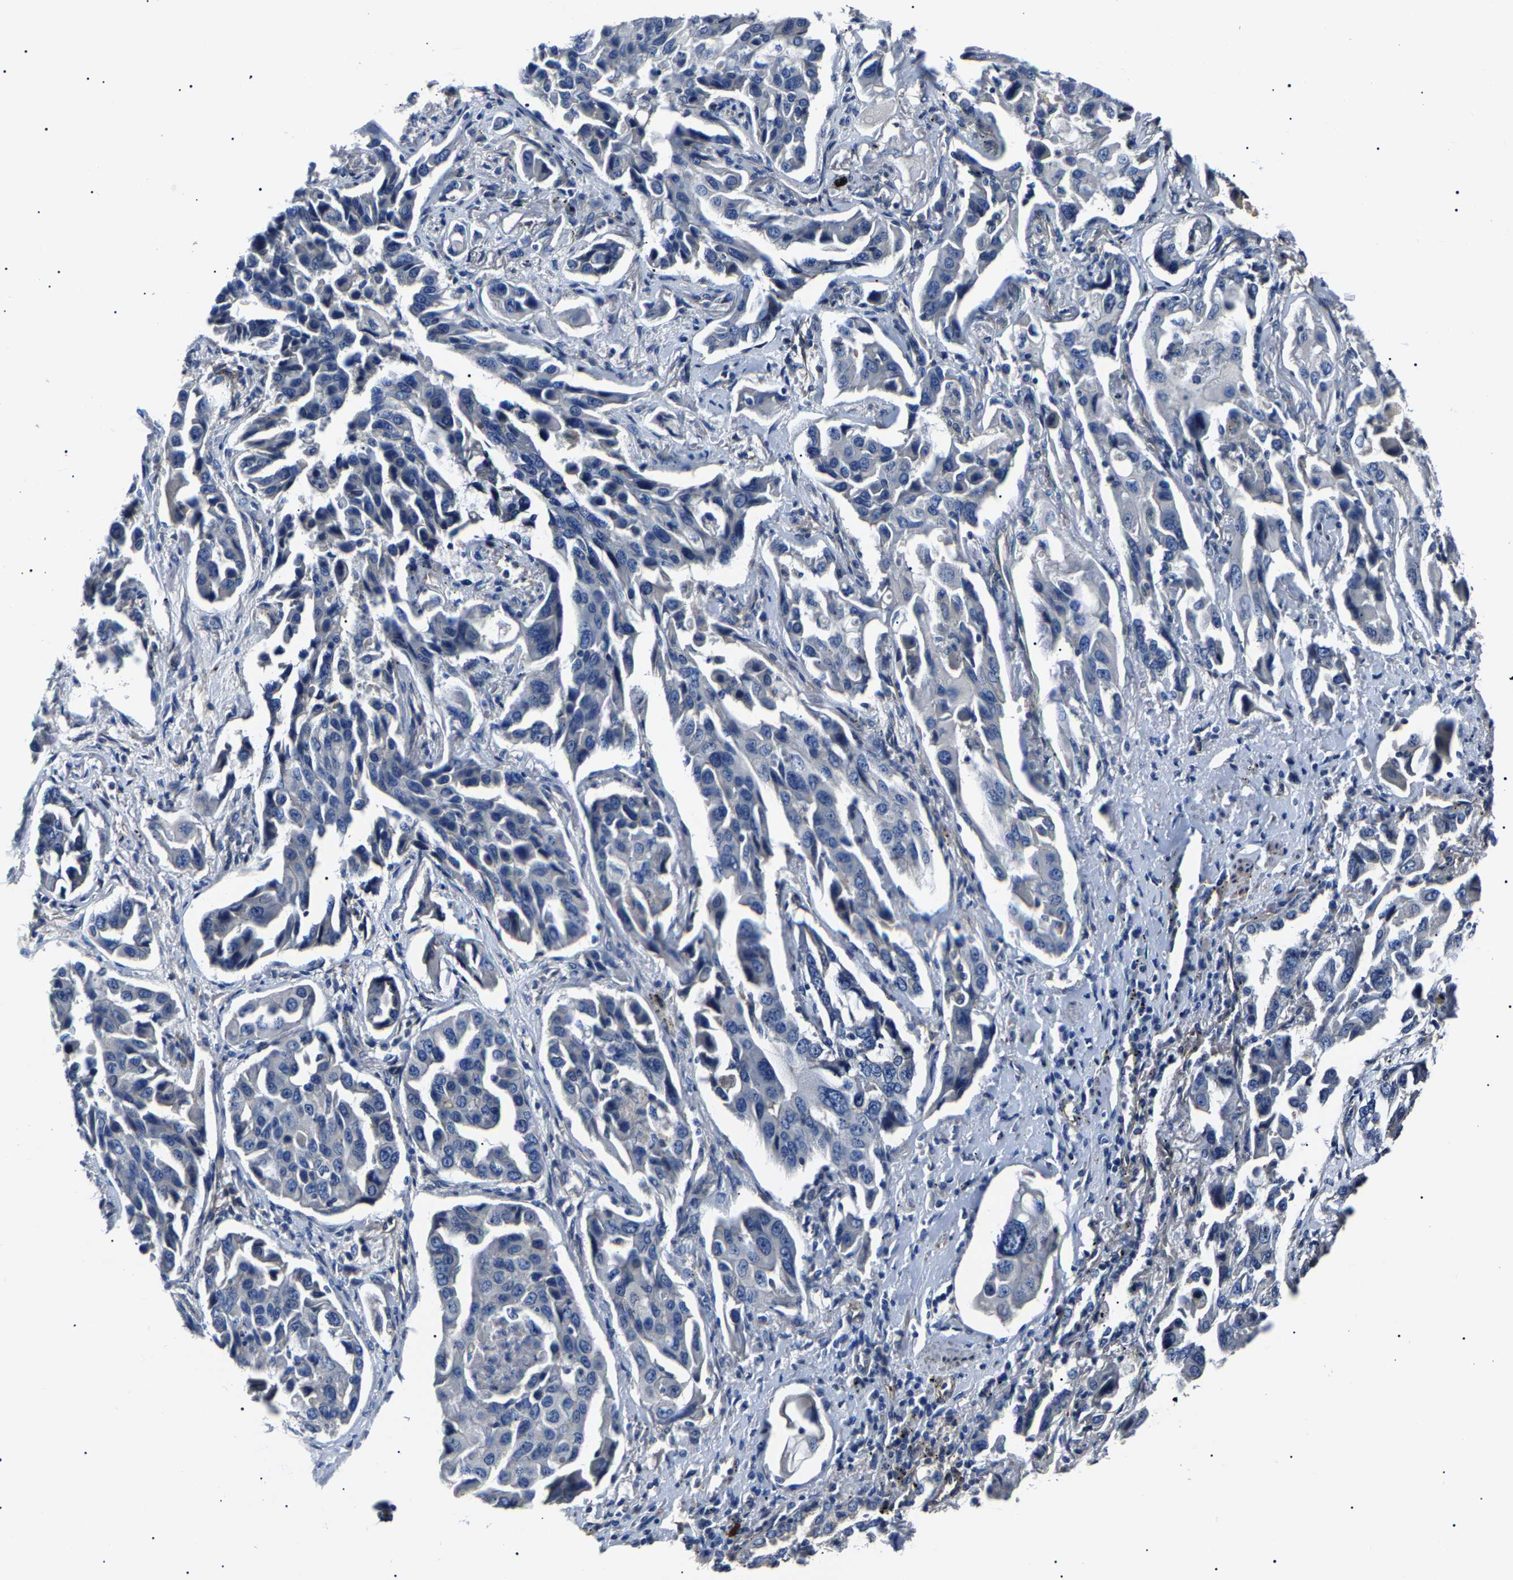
{"staining": {"intensity": "negative", "quantity": "none", "location": "none"}, "tissue": "lung cancer", "cell_type": "Tumor cells", "image_type": "cancer", "snomed": [{"axis": "morphology", "description": "Adenocarcinoma, NOS"}, {"axis": "topography", "description": "Lung"}], "caption": "Immunohistochemical staining of human adenocarcinoma (lung) displays no significant expression in tumor cells.", "gene": "KLHL42", "patient": {"sex": "female", "age": 65}}